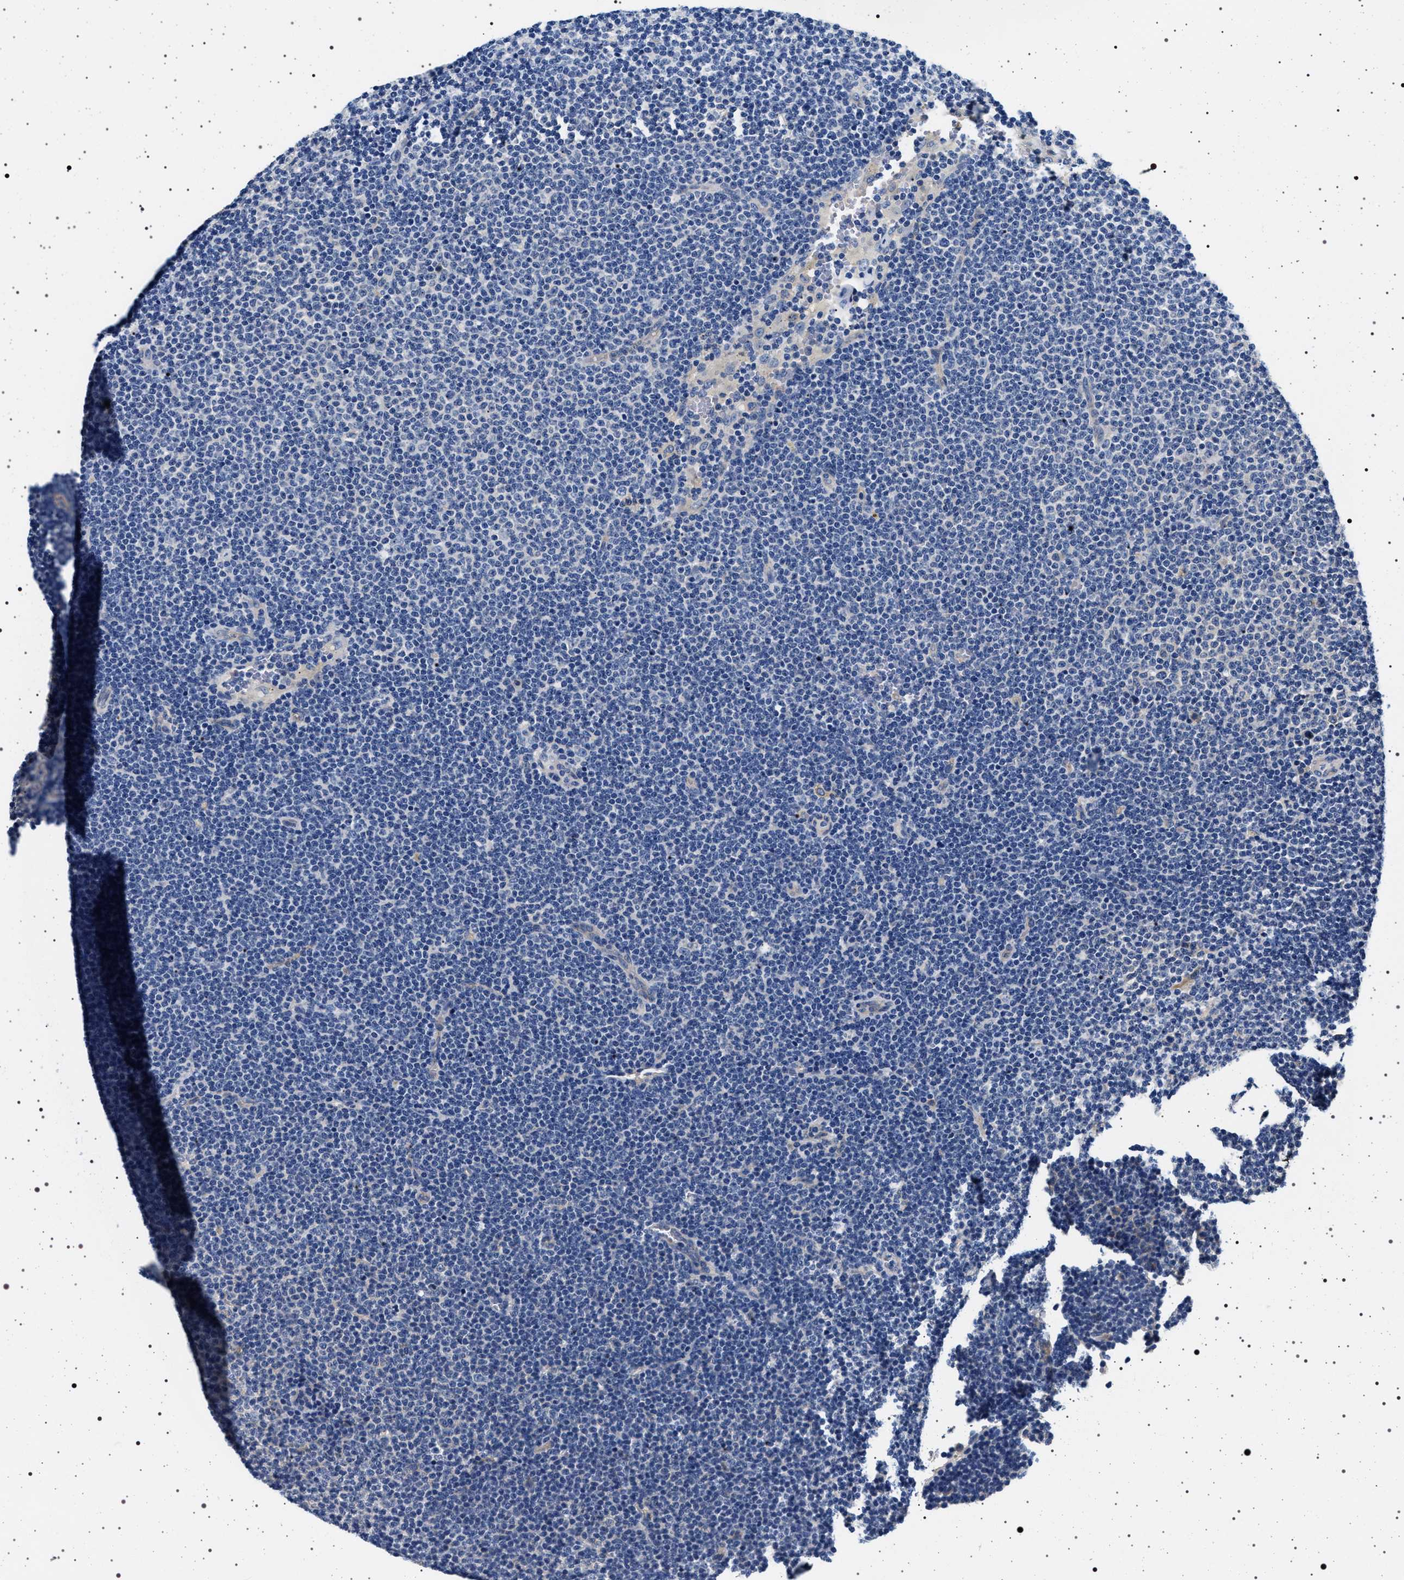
{"staining": {"intensity": "negative", "quantity": "none", "location": "none"}, "tissue": "lymphoma", "cell_type": "Tumor cells", "image_type": "cancer", "snomed": [{"axis": "morphology", "description": "Malignant lymphoma, non-Hodgkin's type, Low grade"}, {"axis": "topography", "description": "Lymph node"}], "caption": "IHC image of human lymphoma stained for a protein (brown), which demonstrates no expression in tumor cells.", "gene": "HSD17B1", "patient": {"sex": "female", "age": 53}}